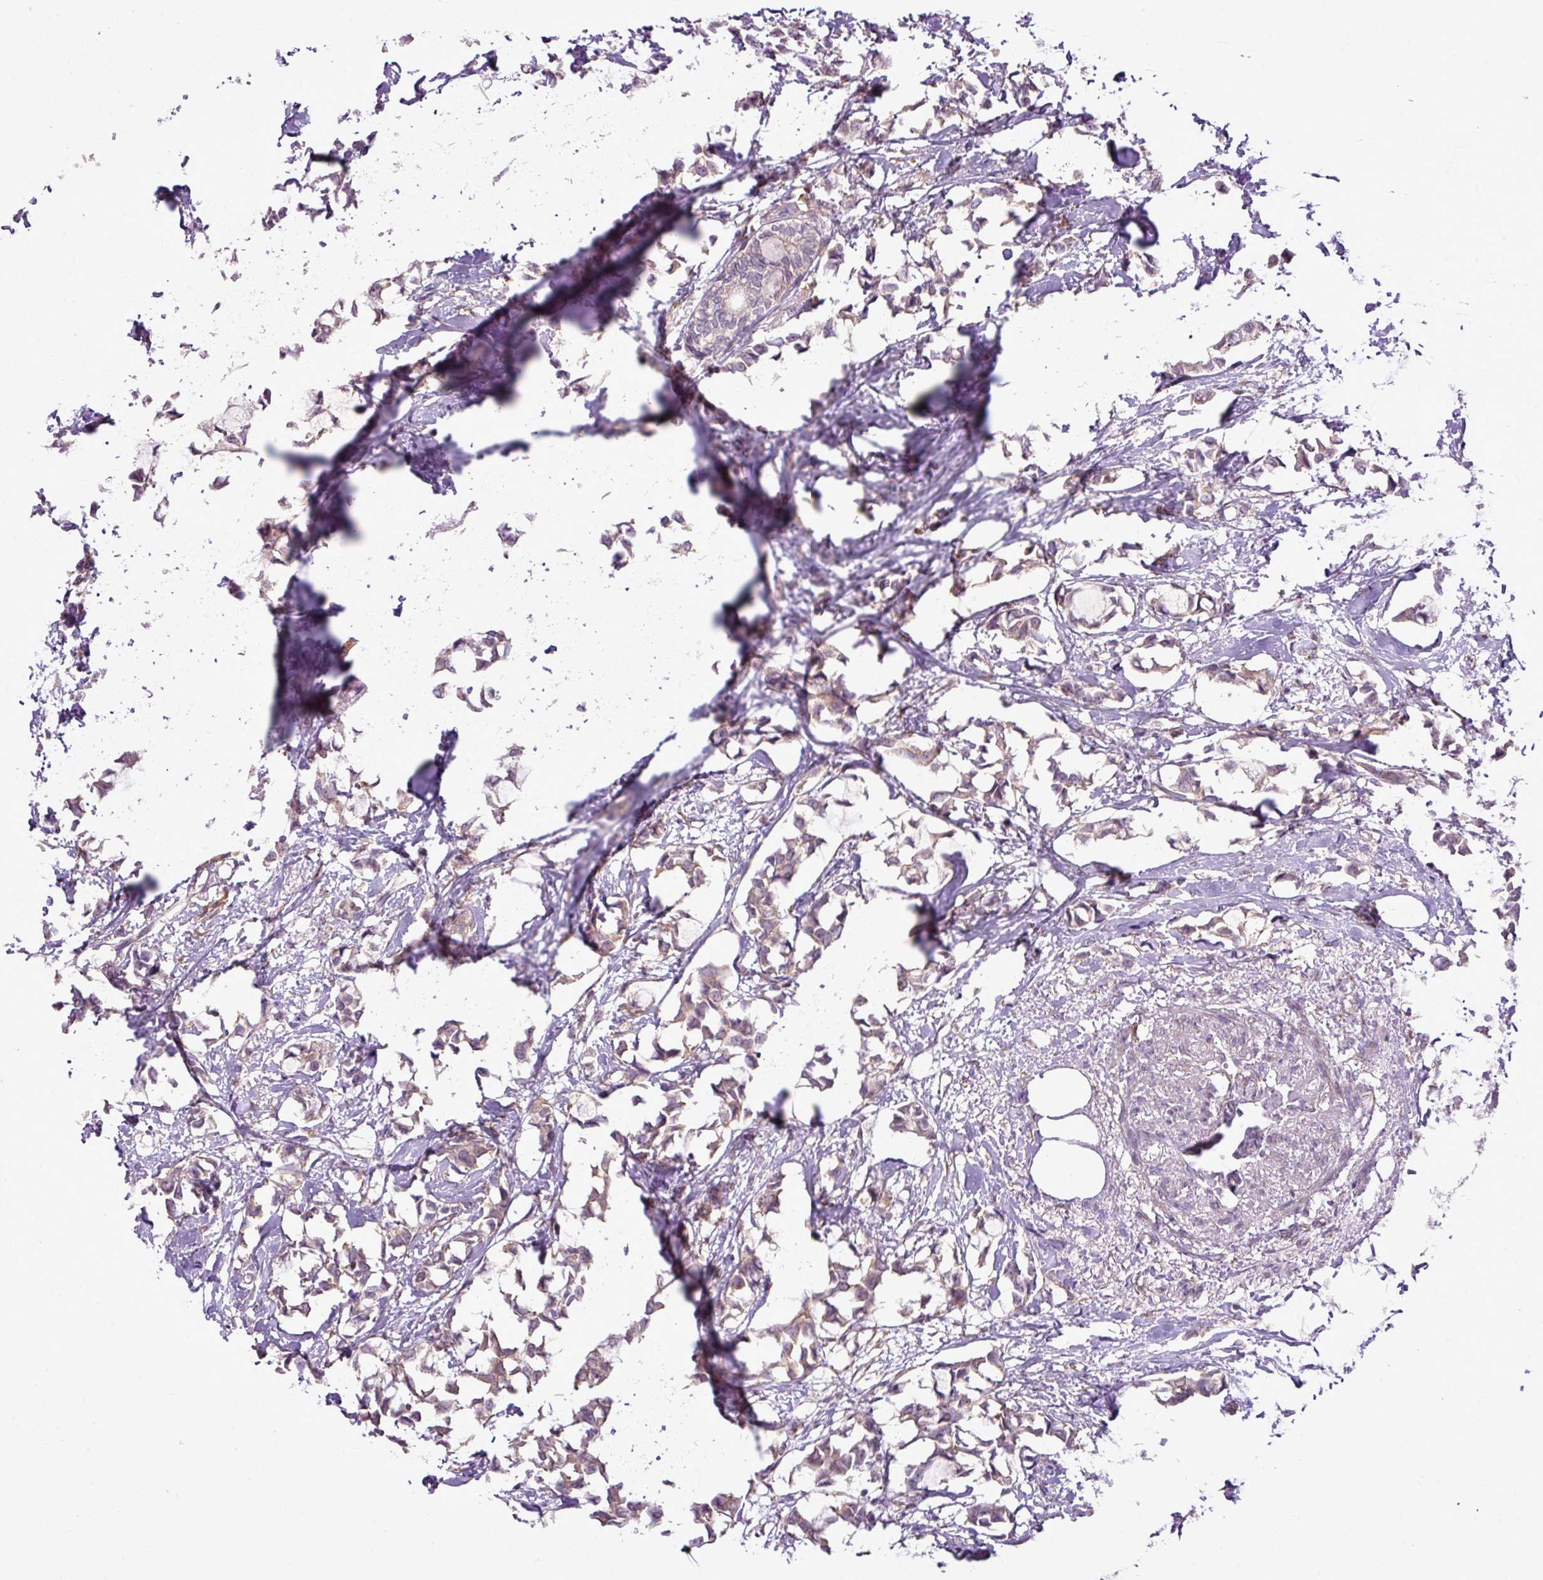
{"staining": {"intensity": "weak", "quantity": "25%-75%", "location": "cytoplasmic/membranous"}, "tissue": "breast cancer", "cell_type": "Tumor cells", "image_type": "cancer", "snomed": [{"axis": "morphology", "description": "Duct carcinoma"}, {"axis": "topography", "description": "Breast"}], "caption": "Immunohistochemical staining of breast cancer (intraductal carcinoma) displays weak cytoplasmic/membranous protein staining in about 25%-75% of tumor cells.", "gene": "DNAAF4", "patient": {"sex": "female", "age": 73}}